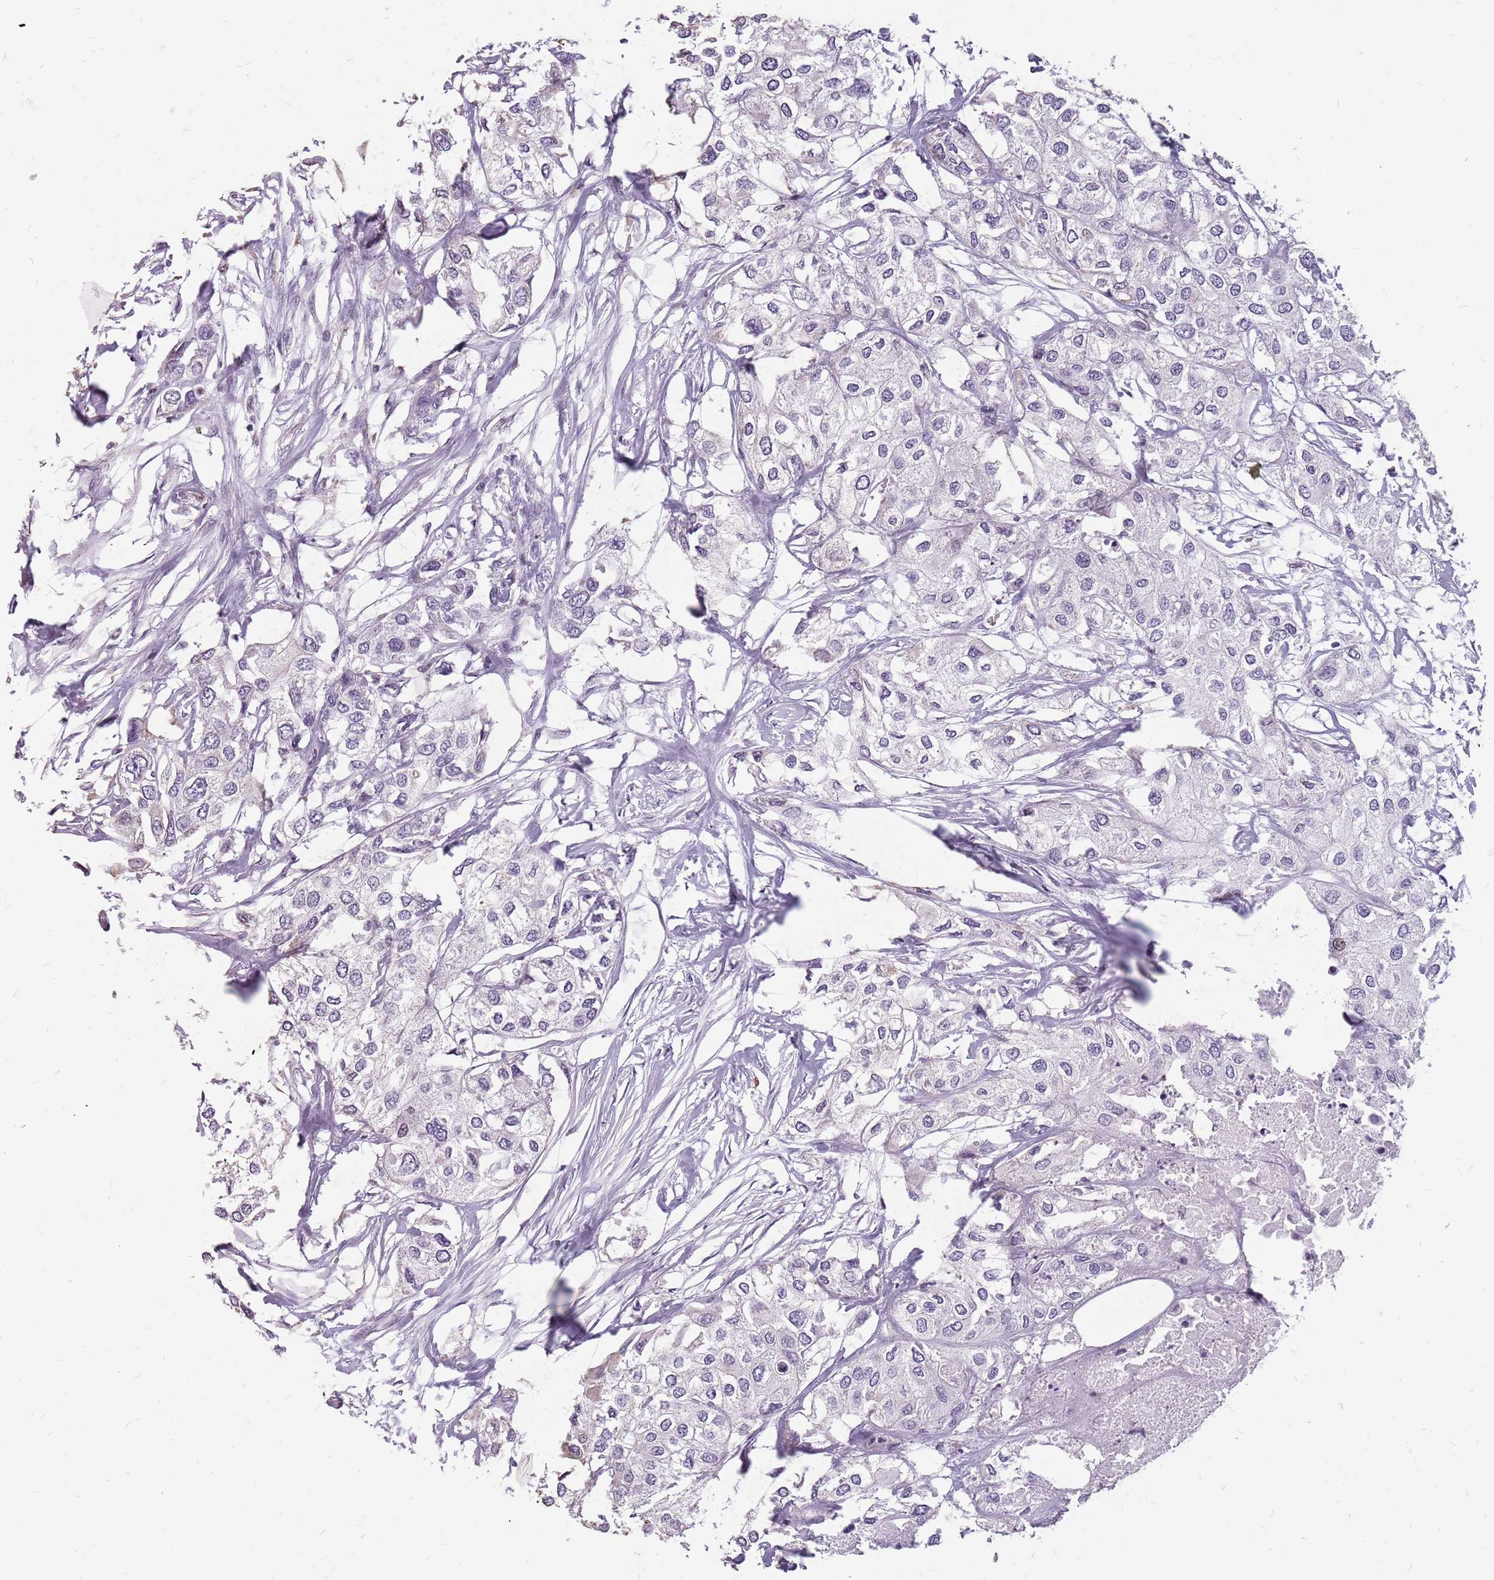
{"staining": {"intensity": "negative", "quantity": "none", "location": "none"}, "tissue": "urothelial cancer", "cell_type": "Tumor cells", "image_type": "cancer", "snomed": [{"axis": "morphology", "description": "Urothelial carcinoma, High grade"}, {"axis": "topography", "description": "Urinary bladder"}], "caption": "There is no significant staining in tumor cells of urothelial carcinoma (high-grade). The staining is performed using DAB brown chromogen with nuclei counter-stained in using hematoxylin.", "gene": "NEK6", "patient": {"sex": "male", "age": 64}}